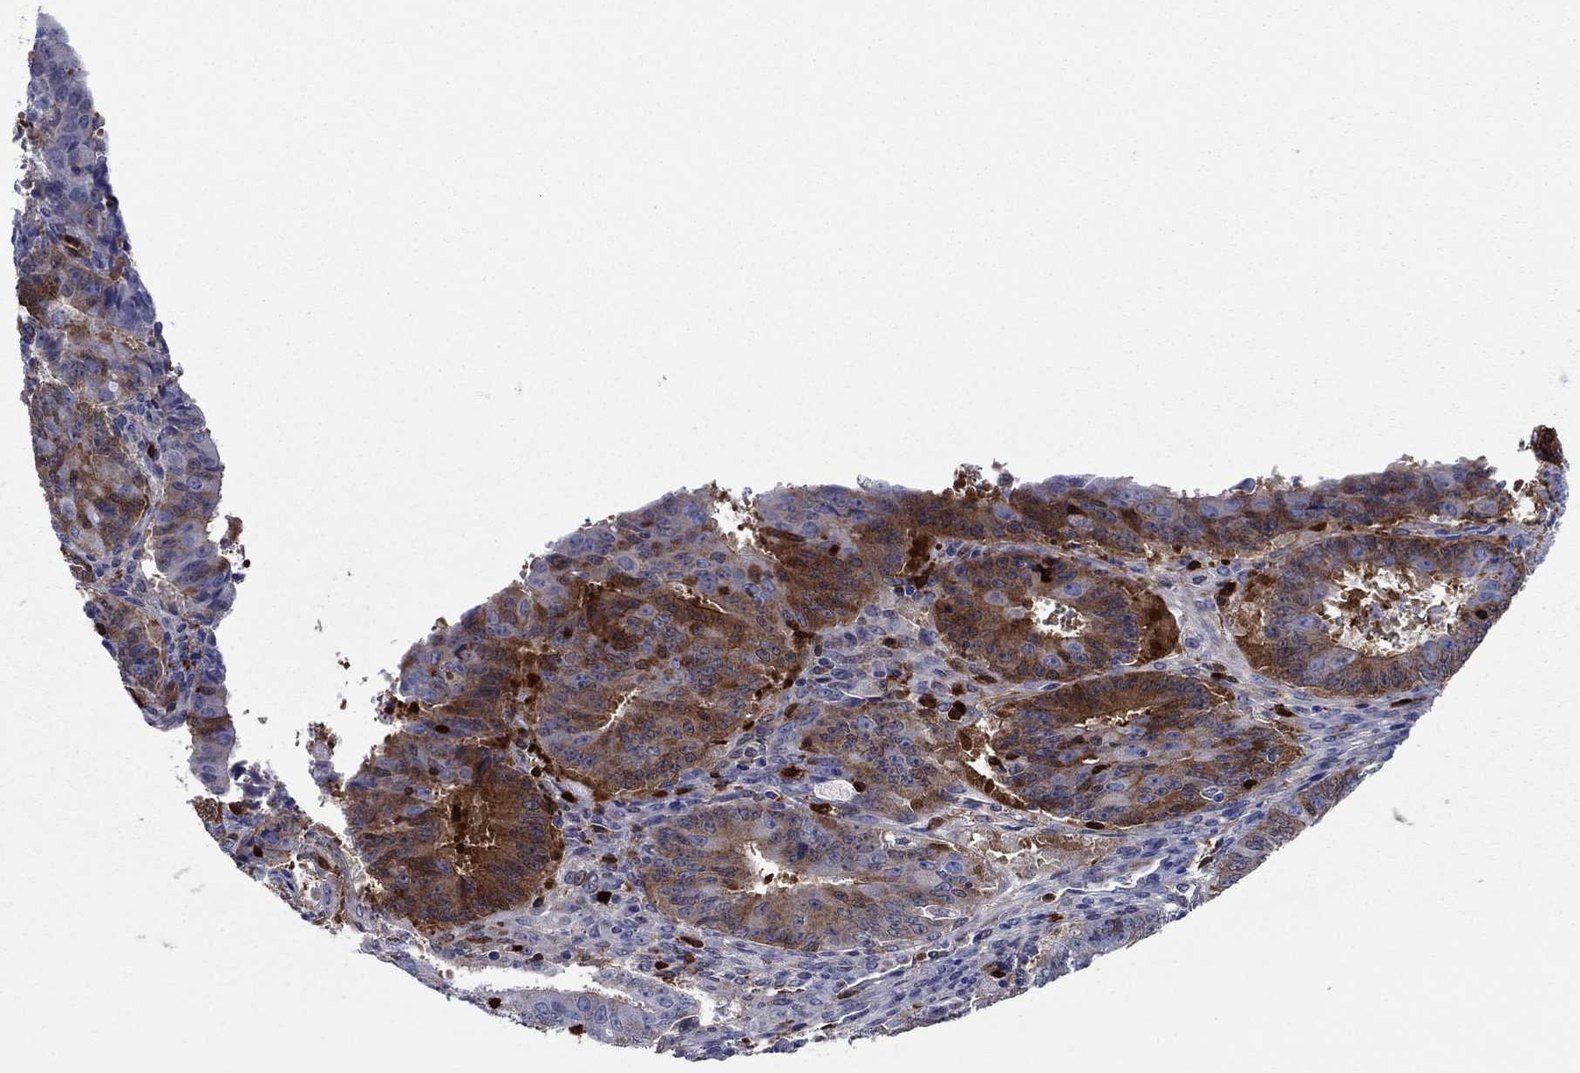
{"staining": {"intensity": "strong", "quantity": "<25%", "location": "cytoplasmic/membranous"}, "tissue": "ovarian cancer", "cell_type": "Tumor cells", "image_type": "cancer", "snomed": [{"axis": "morphology", "description": "Carcinoma, endometroid"}, {"axis": "topography", "description": "Ovary"}], "caption": "Endometroid carcinoma (ovarian) stained with a brown dye displays strong cytoplasmic/membranous positive positivity in approximately <25% of tumor cells.", "gene": "STMN1", "patient": {"sex": "female", "age": 42}}